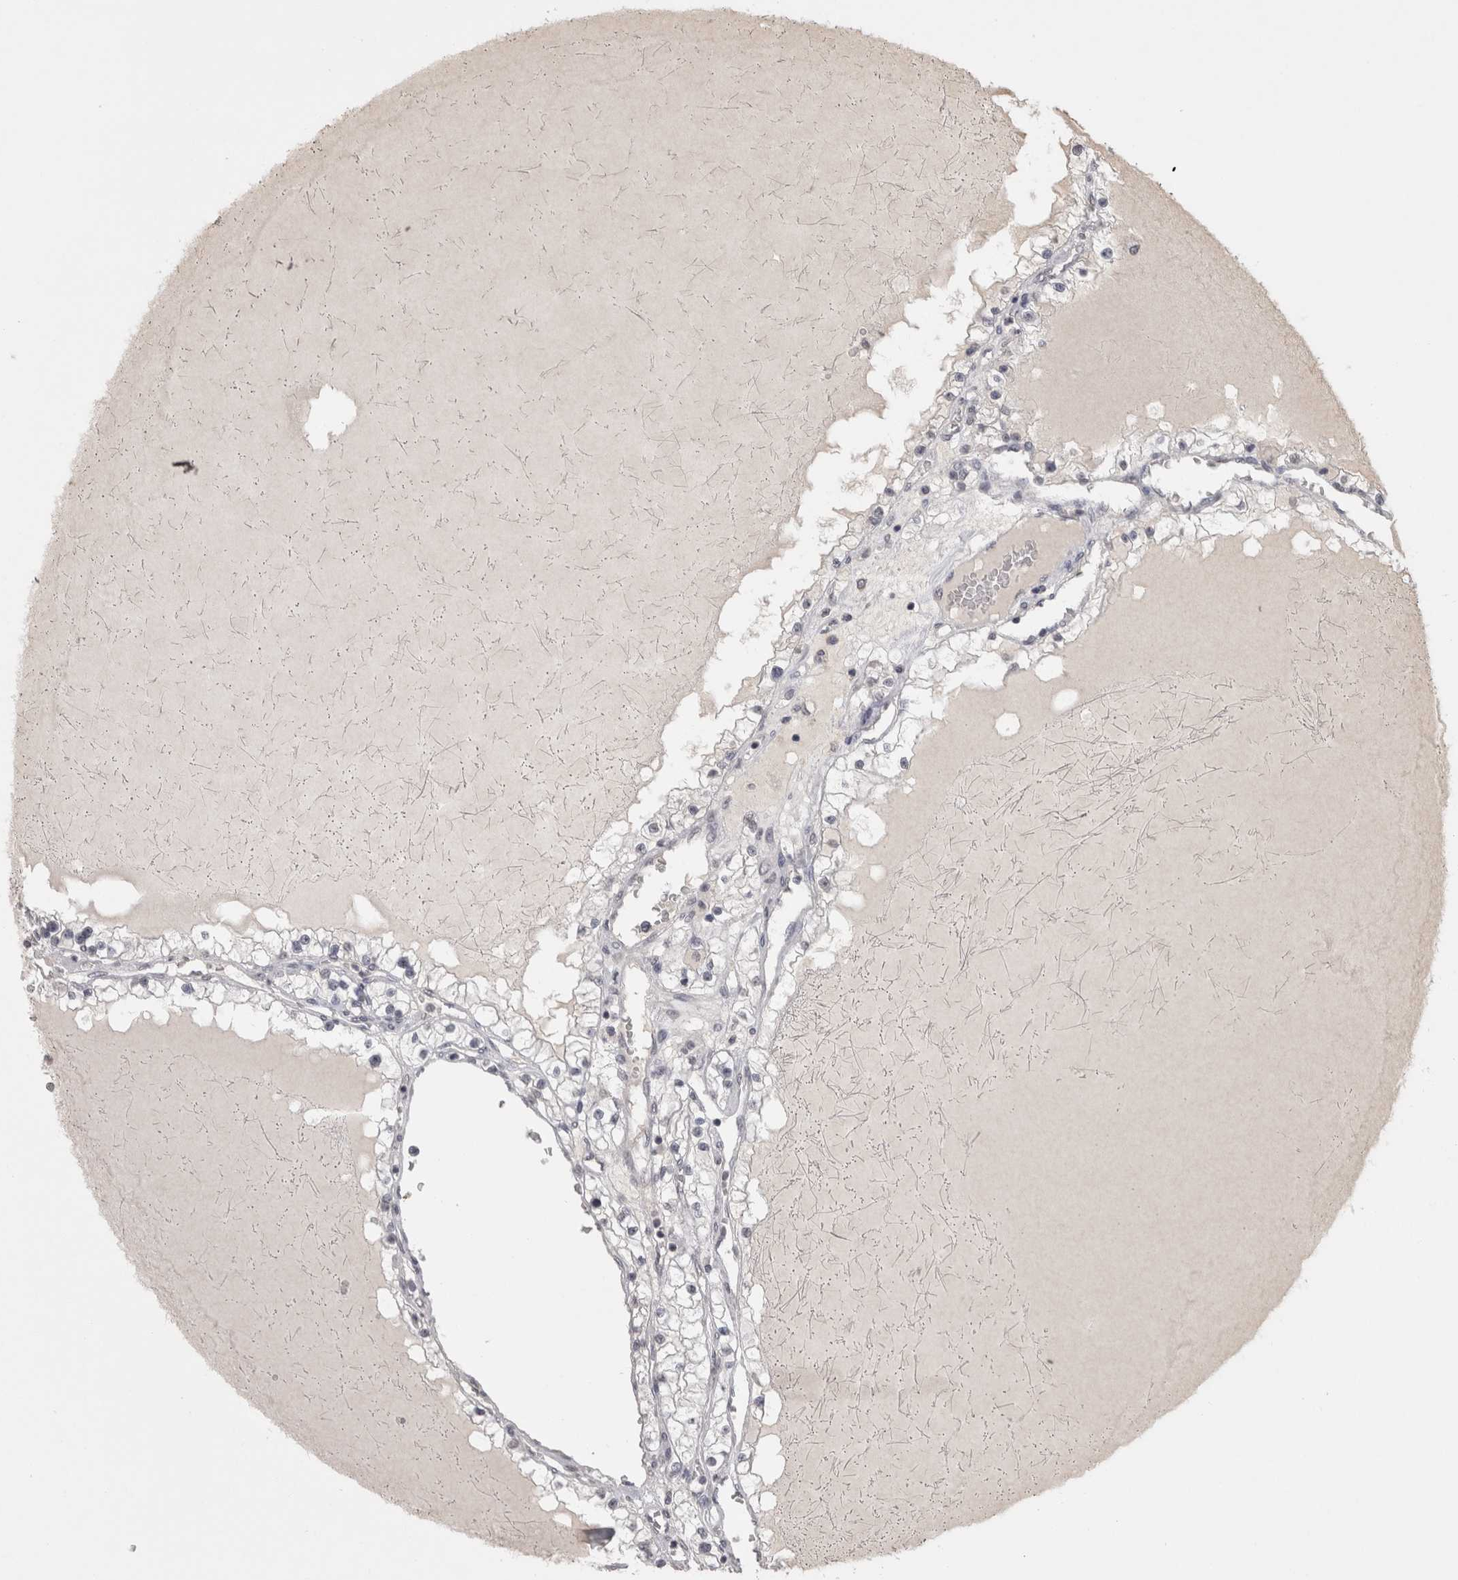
{"staining": {"intensity": "negative", "quantity": "none", "location": "none"}, "tissue": "renal cancer", "cell_type": "Tumor cells", "image_type": "cancer", "snomed": [{"axis": "morphology", "description": "Adenocarcinoma, NOS"}, {"axis": "topography", "description": "Kidney"}], "caption": "The histopathology image demonstrates no staining of tumor cells in adenocarcinoma (renal).", "gene": "LAX1", "patient": {"sex": "male", "age": 68}}